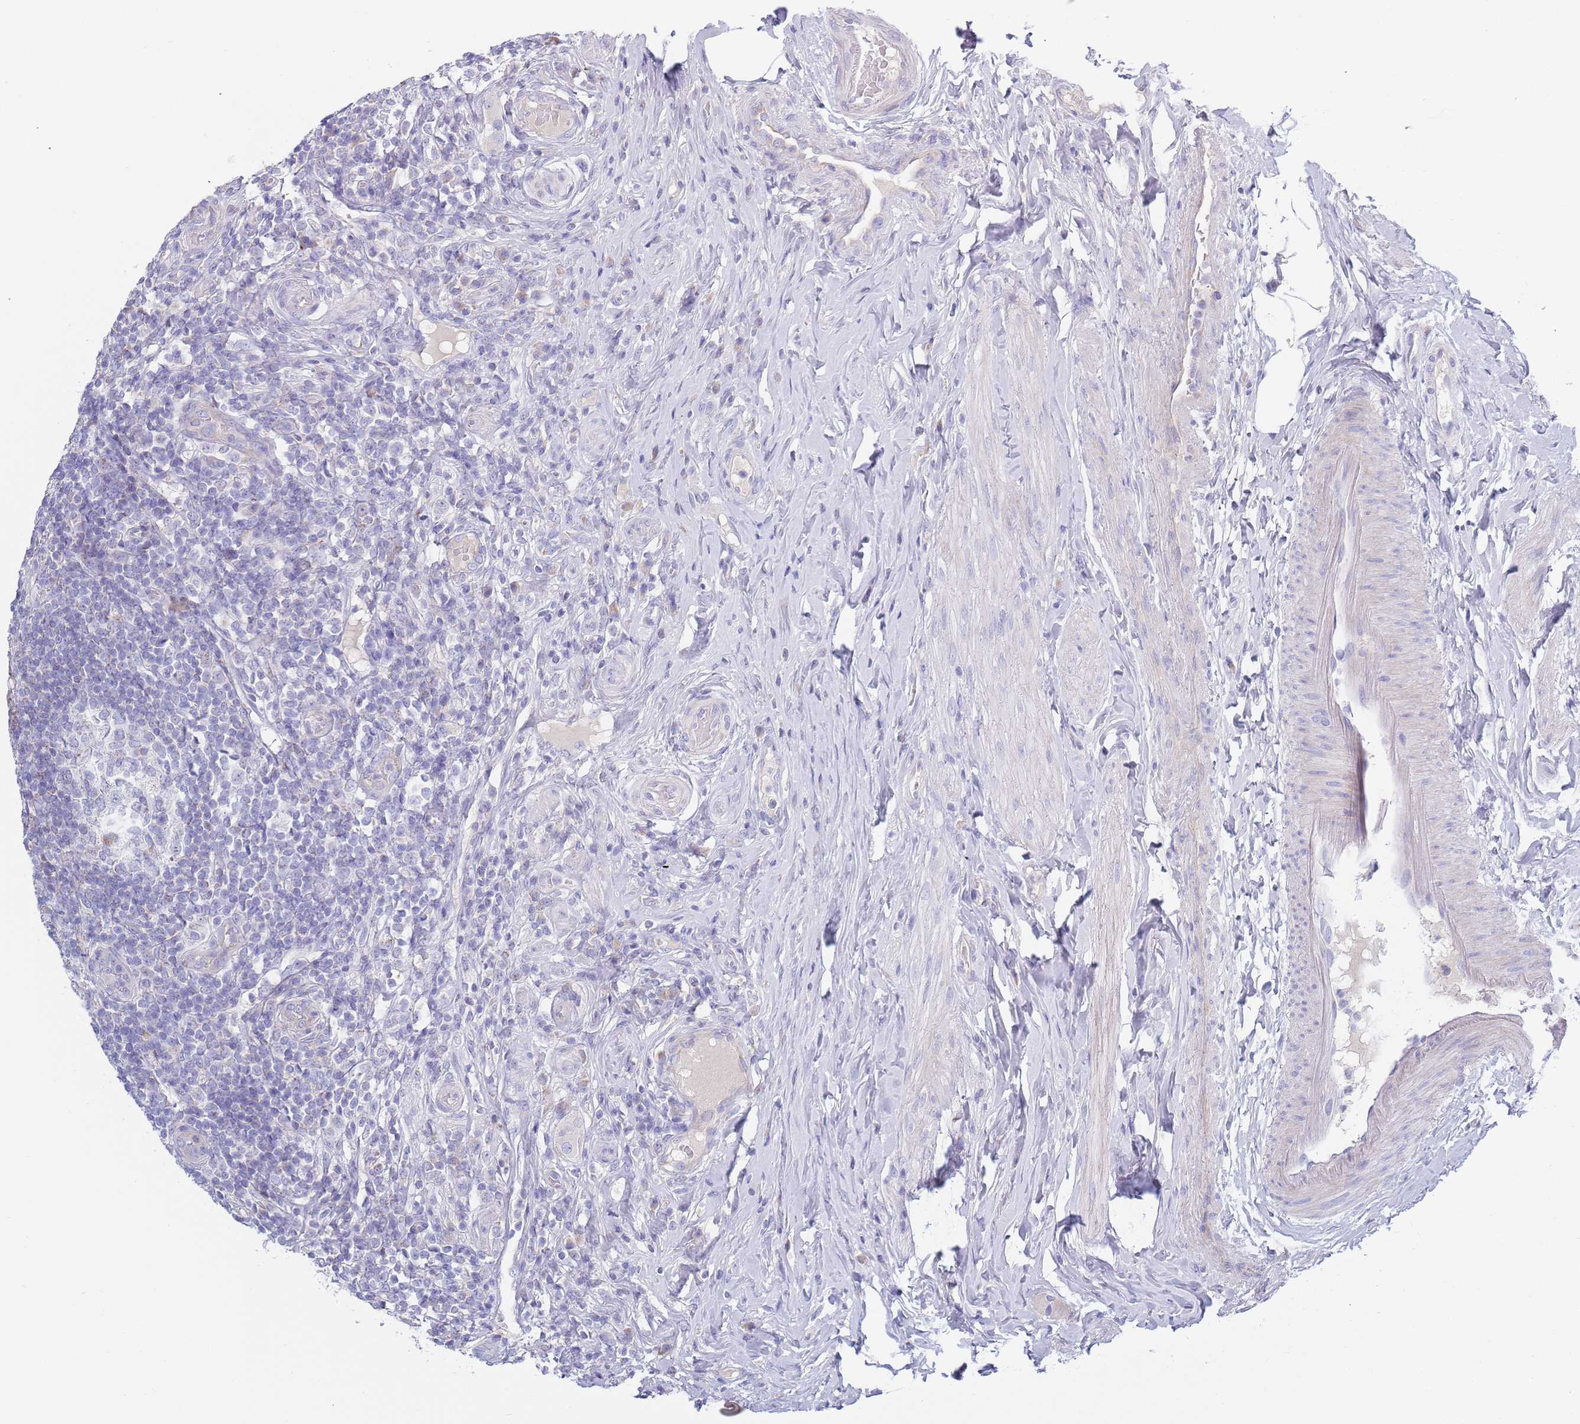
{"staining": {"intensity": "strong", "quantity": ">75%", "location": "cytoplasmic/membranous"}, "tissue": "appendix", "cell_type": "Glandular cells", "image_type": "normal", "snomed": [{"axis": "morphology", "description": "Normal tissue, NOS"}, {"axis": "topography", "description": "Appendix"}], "caption": "Immunohistochemical staining of benign human appendix reveals strong cytoplasmic/membranous protein expression in approximately >75% of glandular cells.", "gene": "EMC8", "patient": {"sex": "female", "age": 43}}